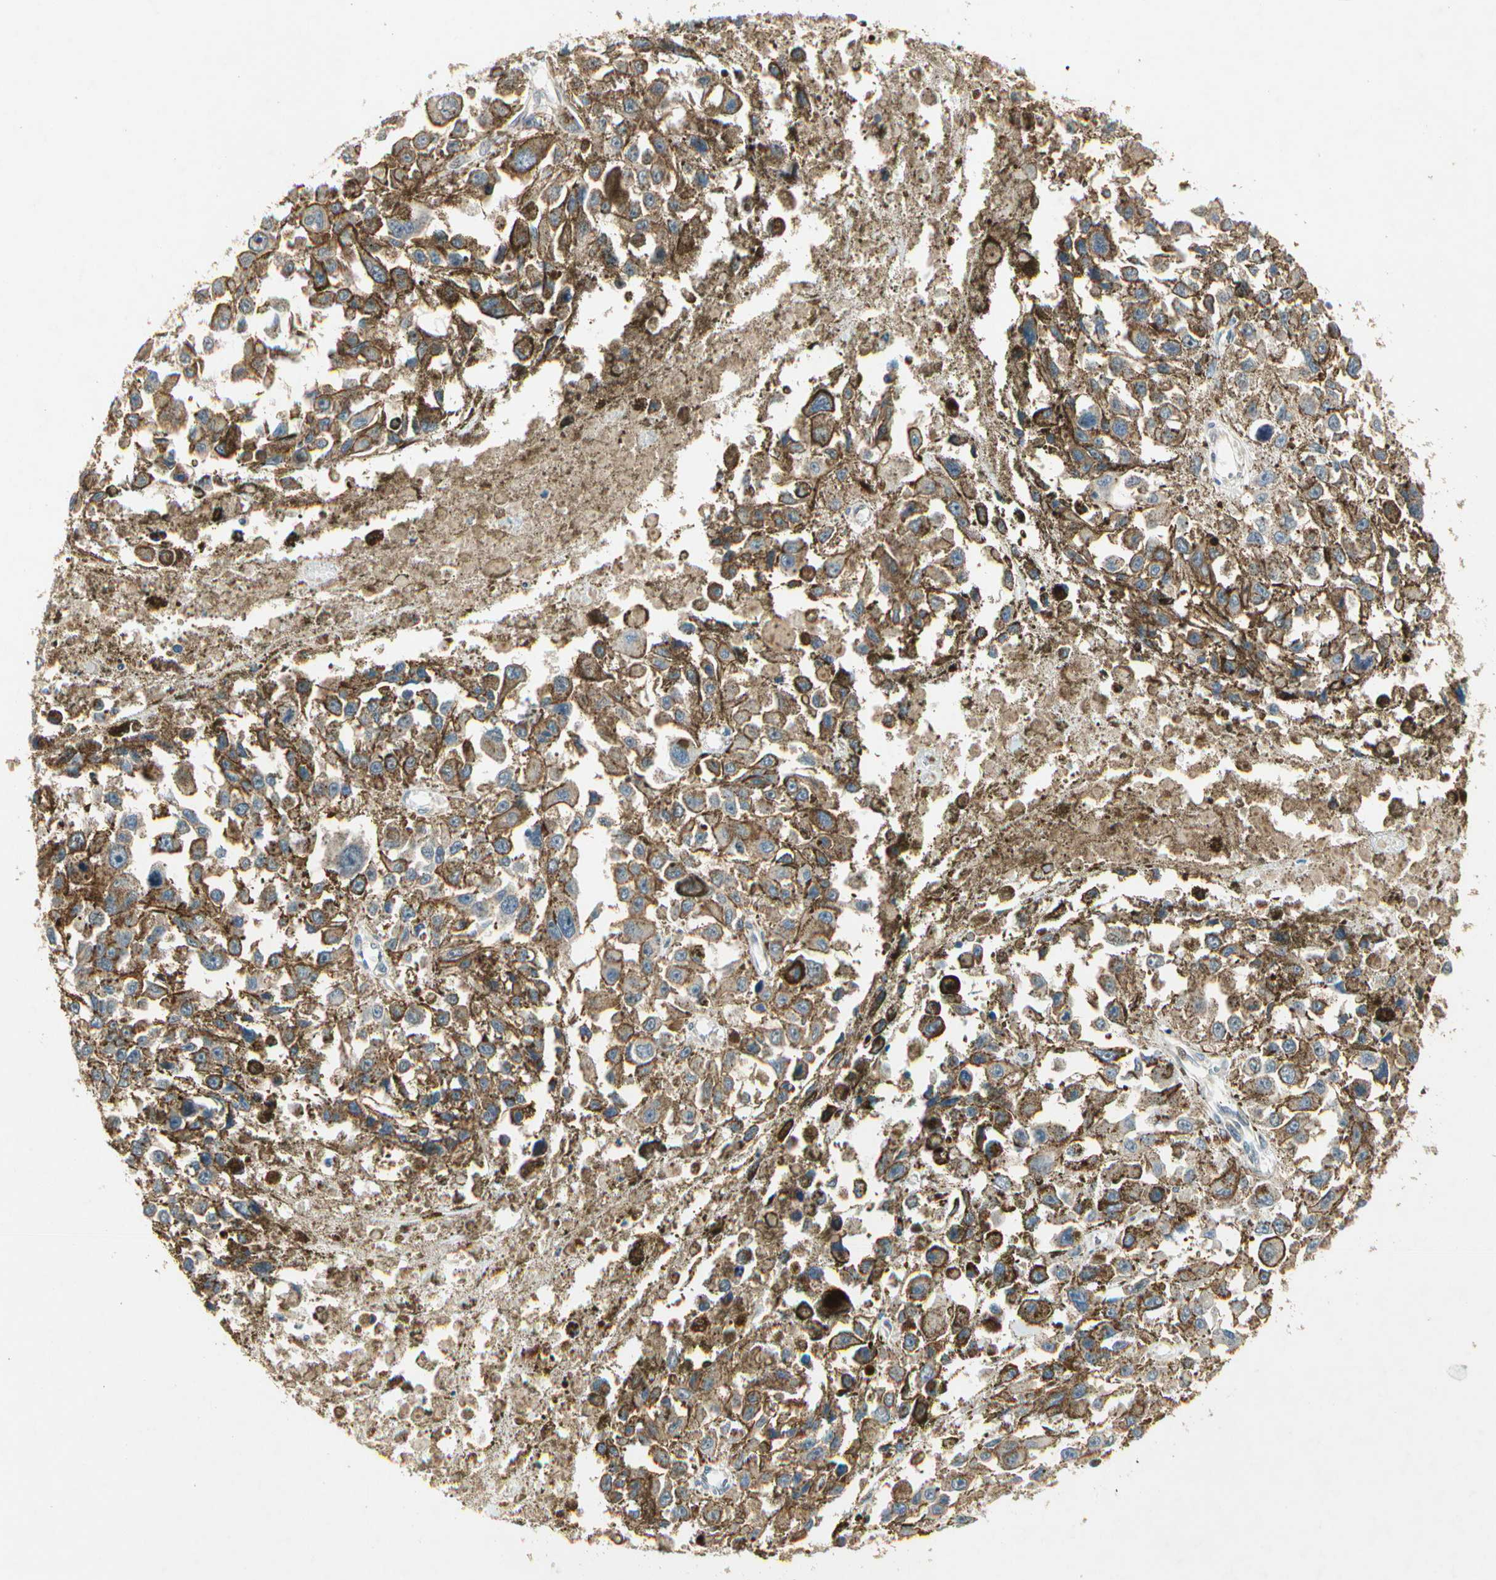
{"staining": {"intensity": "moderate", "quantity": ">75%", "location": "cytoplasmic/membranous,nuclear"}, "tissue": "melanoma", "cell_type": "Tumor cells", "image_type": "cancer", "snomed": [{"axis": "morphology", "description": "Malignant melanoma, Metastatic site"}, {"axis": "topography", "description": "Lymph node"}], "caption": "The photomicrograph displays staining of malignant melanoma (metastatic site), revealing moderate cytoplasmic/membranous and nuclear protein expression (brown color) within tumor cells.", "gene": "EIF1AX", "patient": {"sex": "male", "age": 59}}